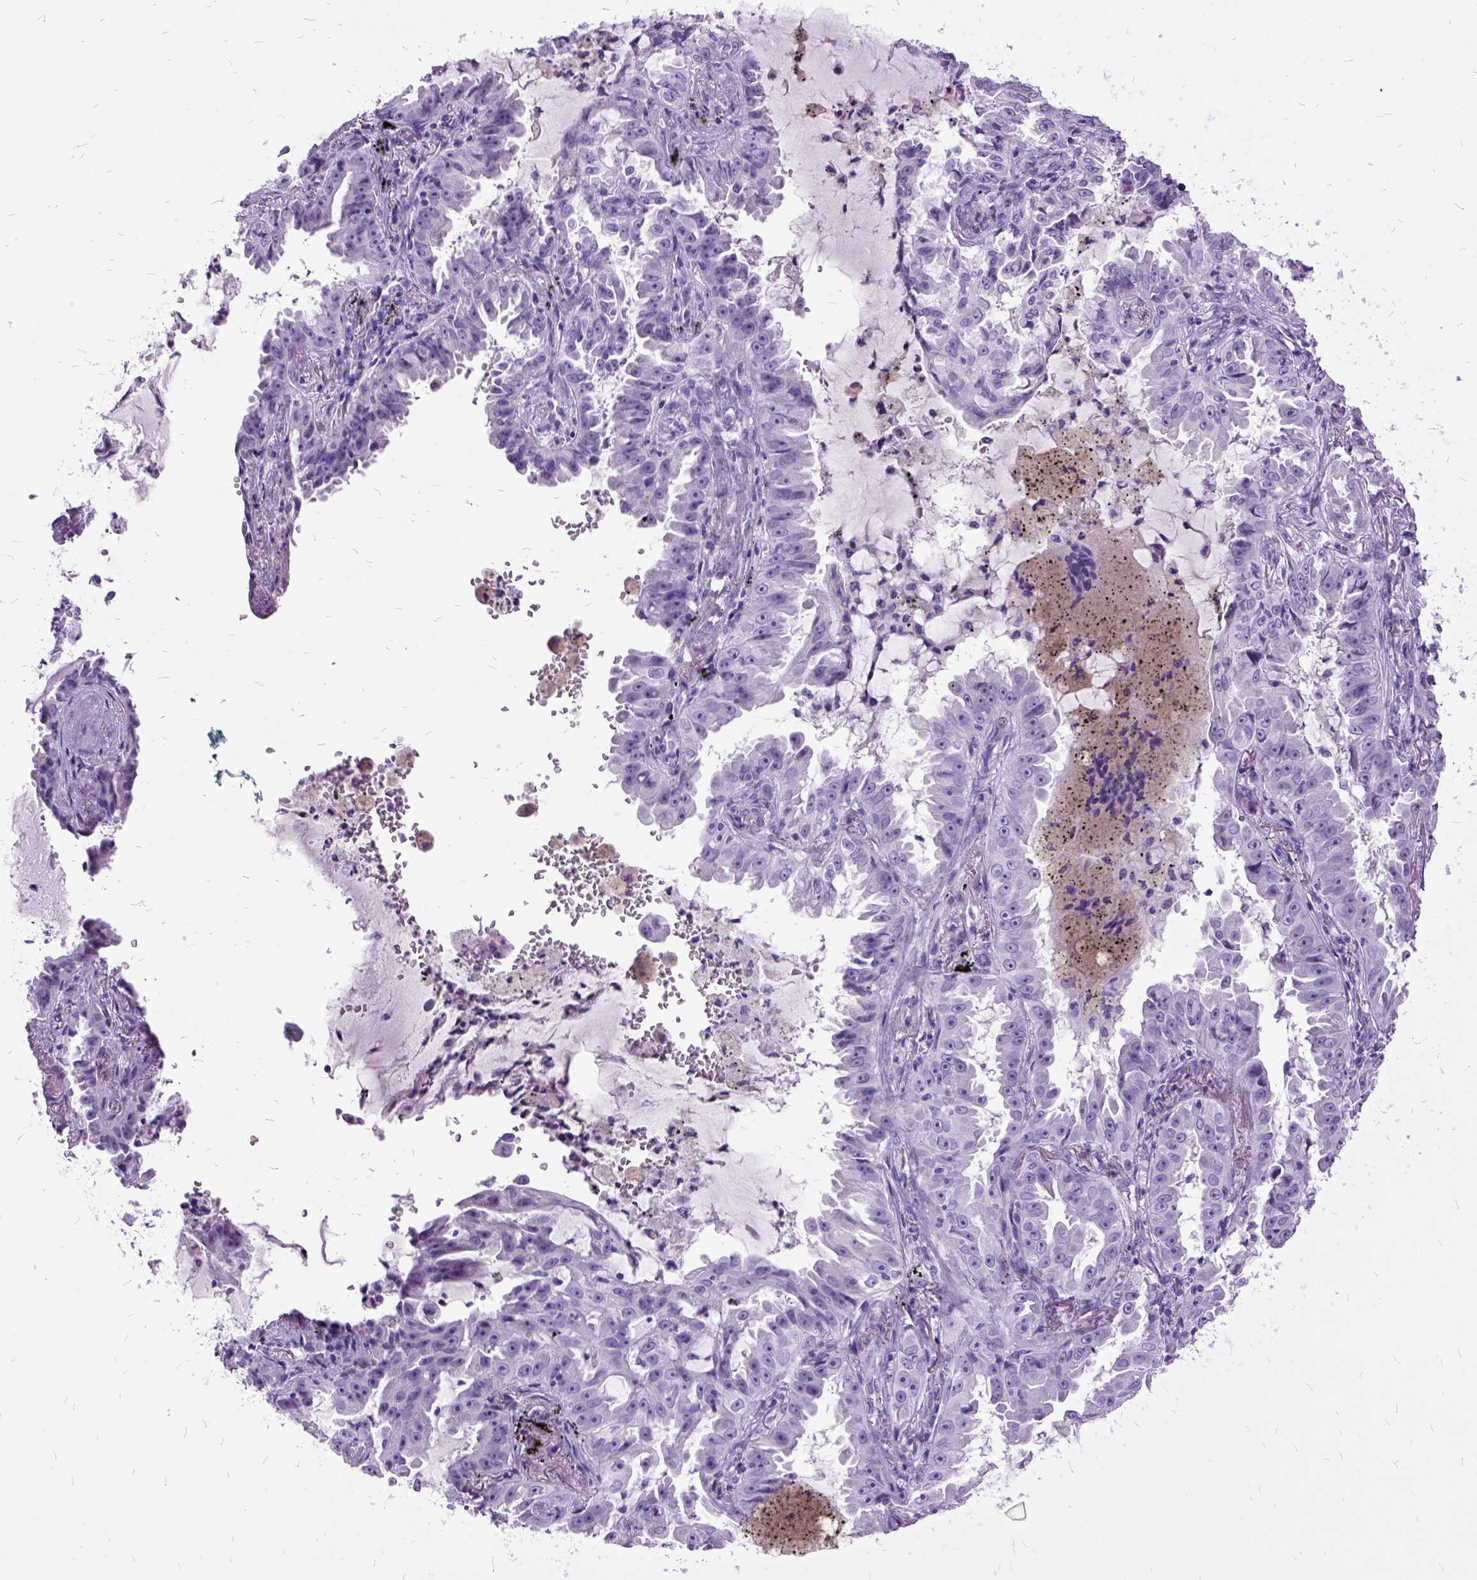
{"staining": {"intensity": "negative", "quantity": "none", "location": "none"}, "tissue": "lung cancer", "cell_type": "Tumor cells", "image_type": "cancer", "snomed": [{"axis": "morphology", "description": "Adenocarcinoma, NOS"}, {"axis": "topography", "description": "Lung"}], "caption": "A high-resolution micrograph shows IHC staining of lung cancer (adenocarcinoma), which demonstrates no significant expression in tumor cells.", "gene": "MME", "patient": {"sex": "female", "age": 52}}